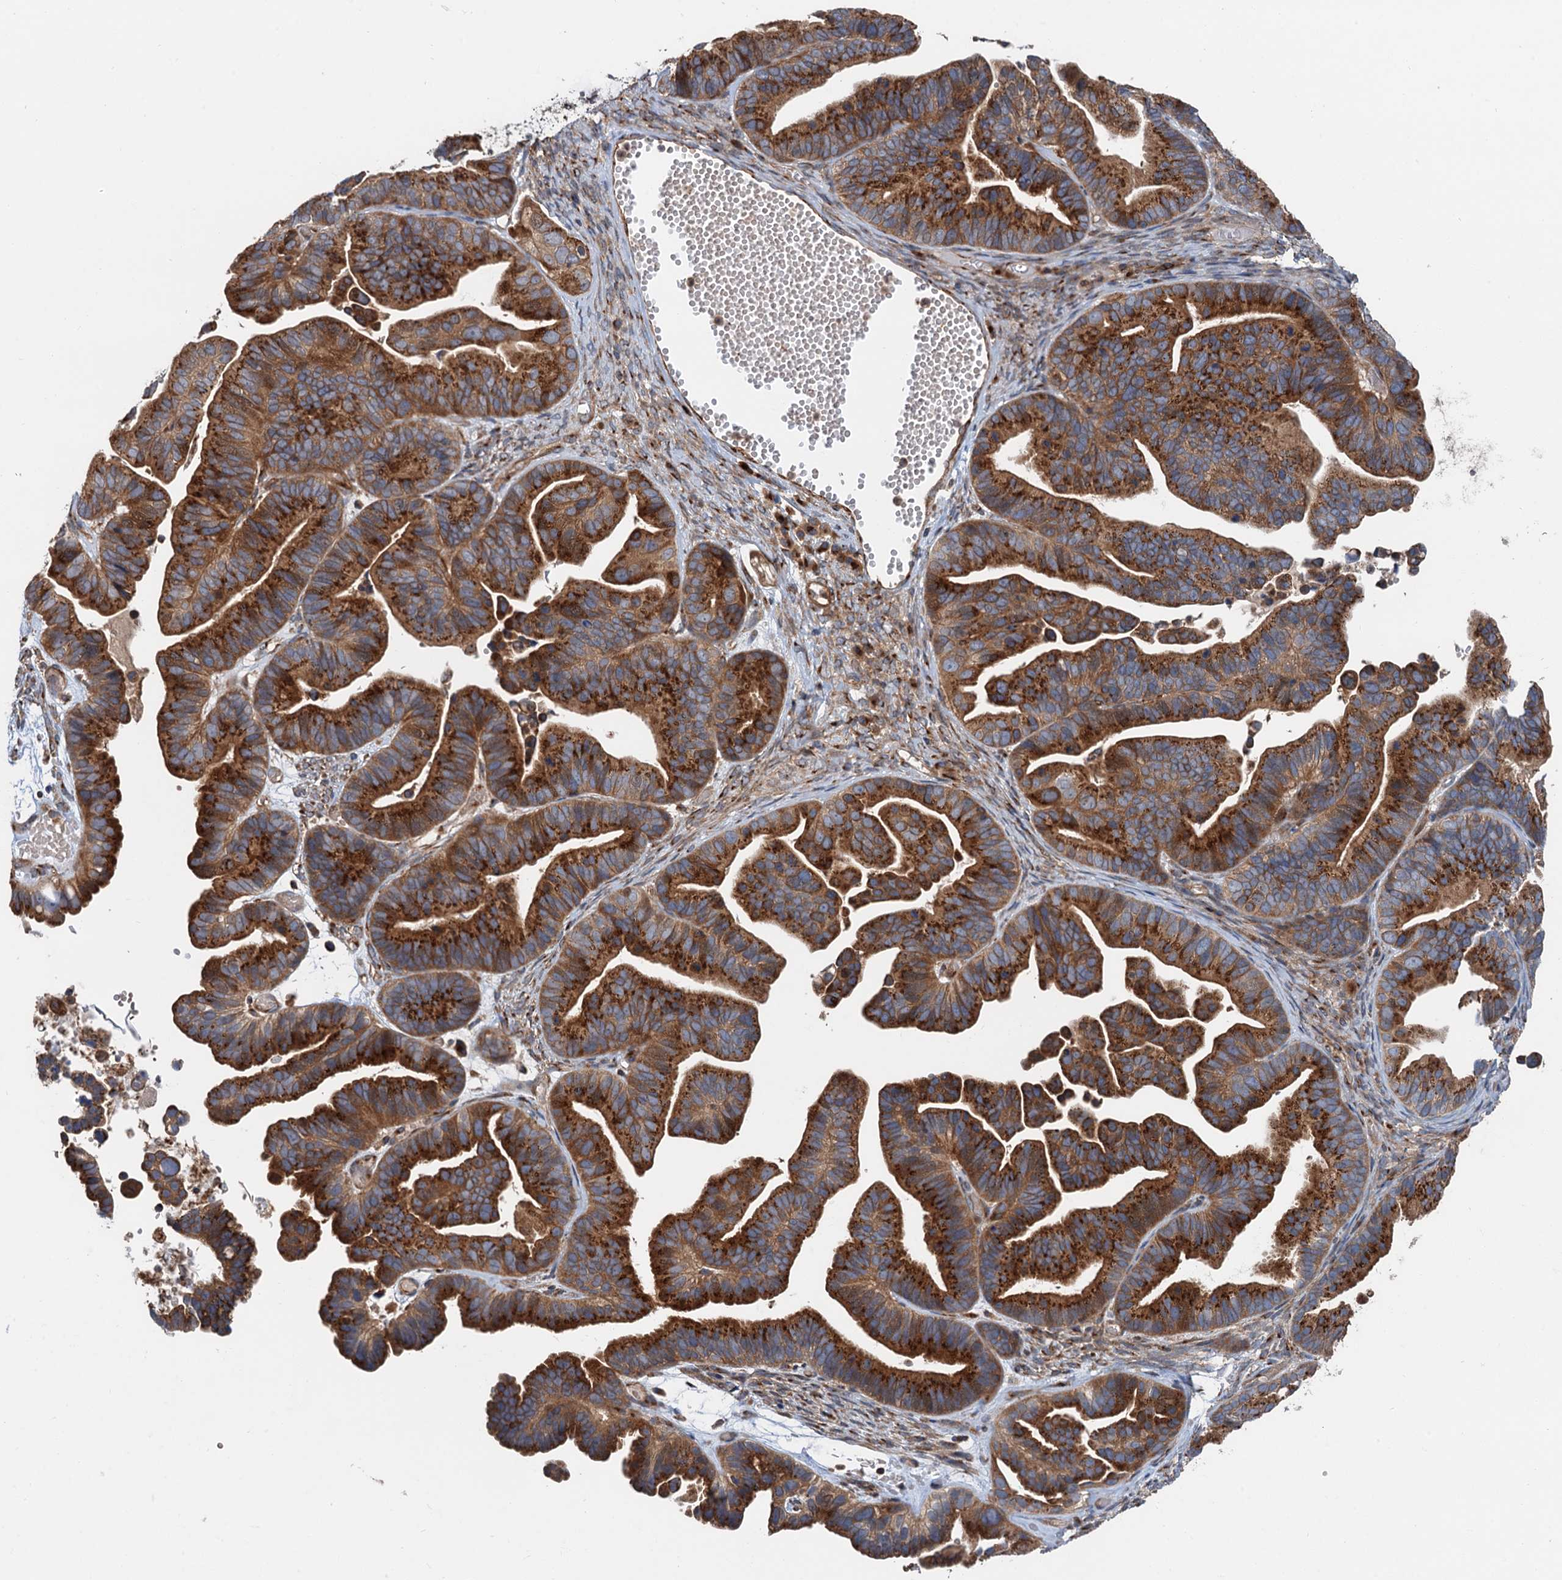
{"staining": {"intensity": "strong", "quantity": ">75%", "location": "cytoplasmic/membranous"}, "tissue": "ovarian cancer", "cell_type": "Tumor cells", "image_type": "cancer", "snomed": [{"axis": "morphology", "description": "Cystadenocarcinoma, serous, NOS"}, {"axis": "topography", "description": "Ovary"}], "caption": "Immunohistochemistry image of ovarian serous cystadenocarcinoma stained for a protein (brown), which reveals high levels of strong cytoplasmic/membranous staining in about >75% of tumor cells.", "gene": "ANKRD26", "patient": {"sex": "female", "age": 56}}